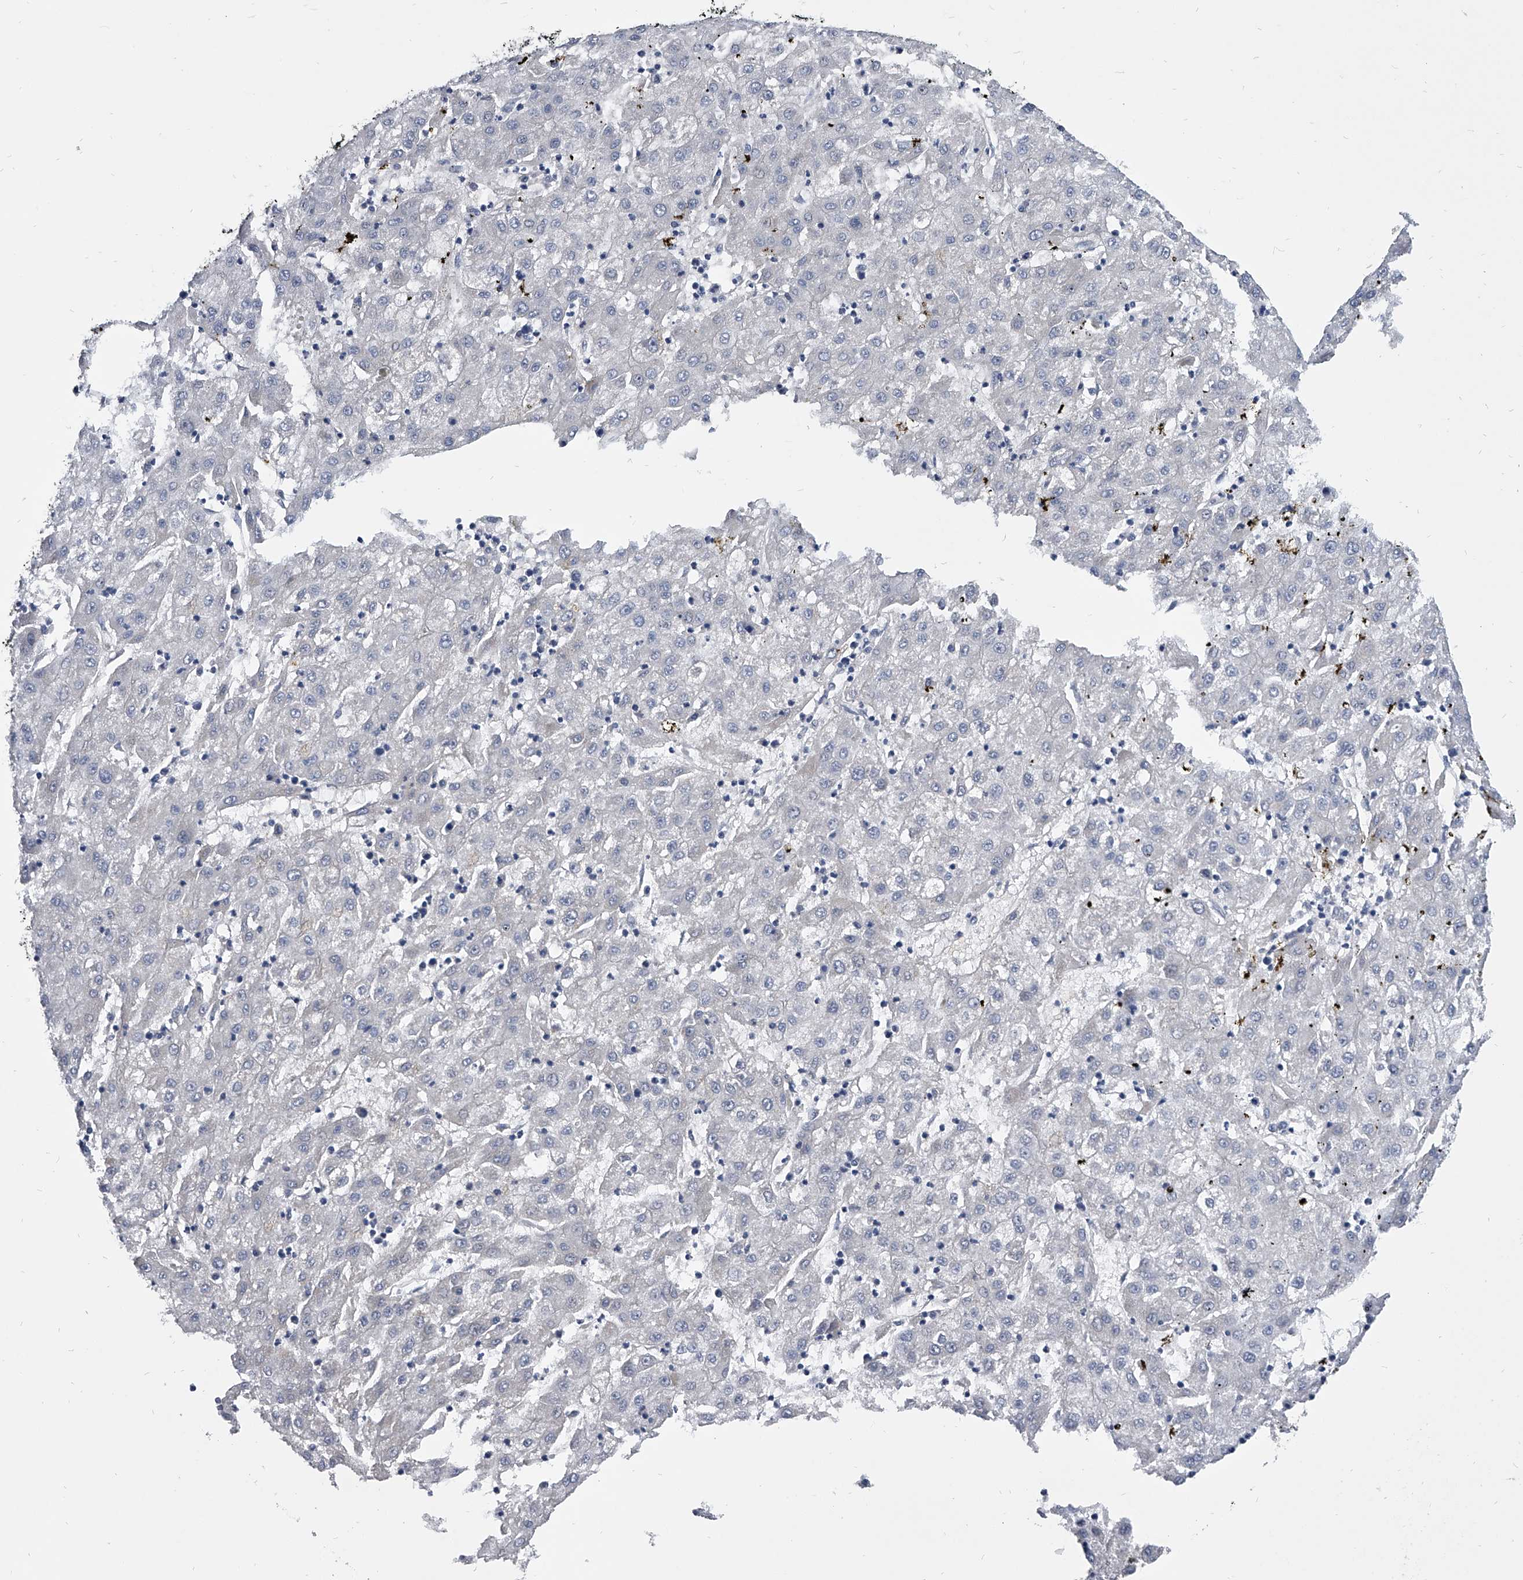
{"staining": {"intensity": "negative", "quantity": "none", "location": "none"}, "tissue": "liver cancer", "cell_type": "Tumor cells", "image_type": "cancer", "snomed": [{"axis": "morphology", "description": "Carcinoma, Hepatocellular, NOS"}, {"axis": "topography", "description": "Liver"}], "caption": "An IHC photomicrograph of hepatocellular carcinoma (liver) is shown. There is no staining in tumor cells of hepatocellular carcinoma (liver).", "gene": "SPP1", "patient": {"sex": "male", "age": 72}}